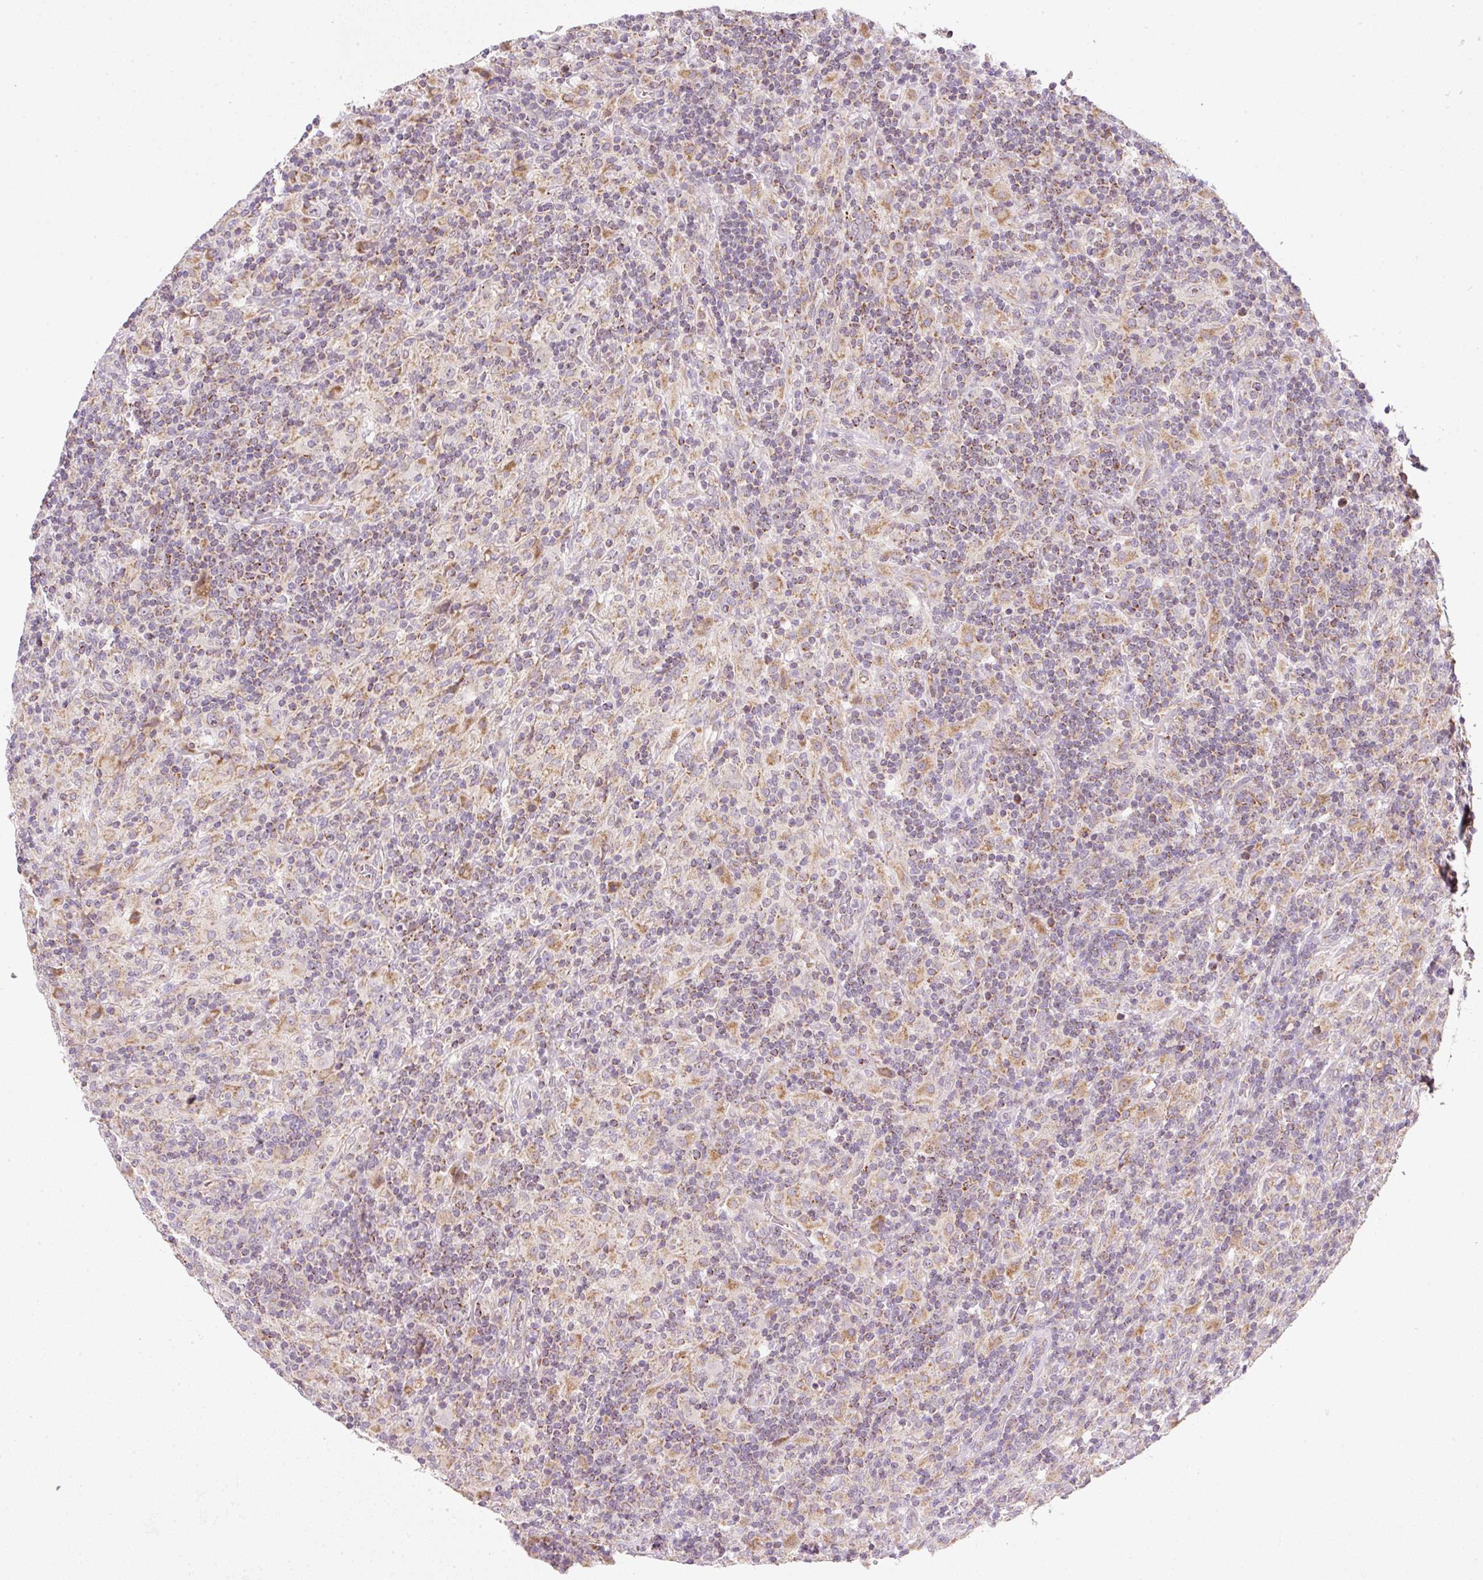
{"staining": {"intensity": "moderate", "quantity": ">75%", "location": "cytoplasmic/membranous"}, "tissue": "lymphoma", "cell_type": "Tumor cells", "image_type": "cancer", "snomed": [{"axis": "morphology", "description": "Hodgkin's disease, NOS"}, {"axis": "topography", "description": "Lymph node"}], "caption": "High-power microscopy captured an immunohistochemistry (IHC) photomicrograph of lymphoma, revealing moderate cytoplasmic/membranous staining in approximately >75% of tumor cells.", "gene": "FAM78B", "patient": {"sex": "male", "age": 70}}